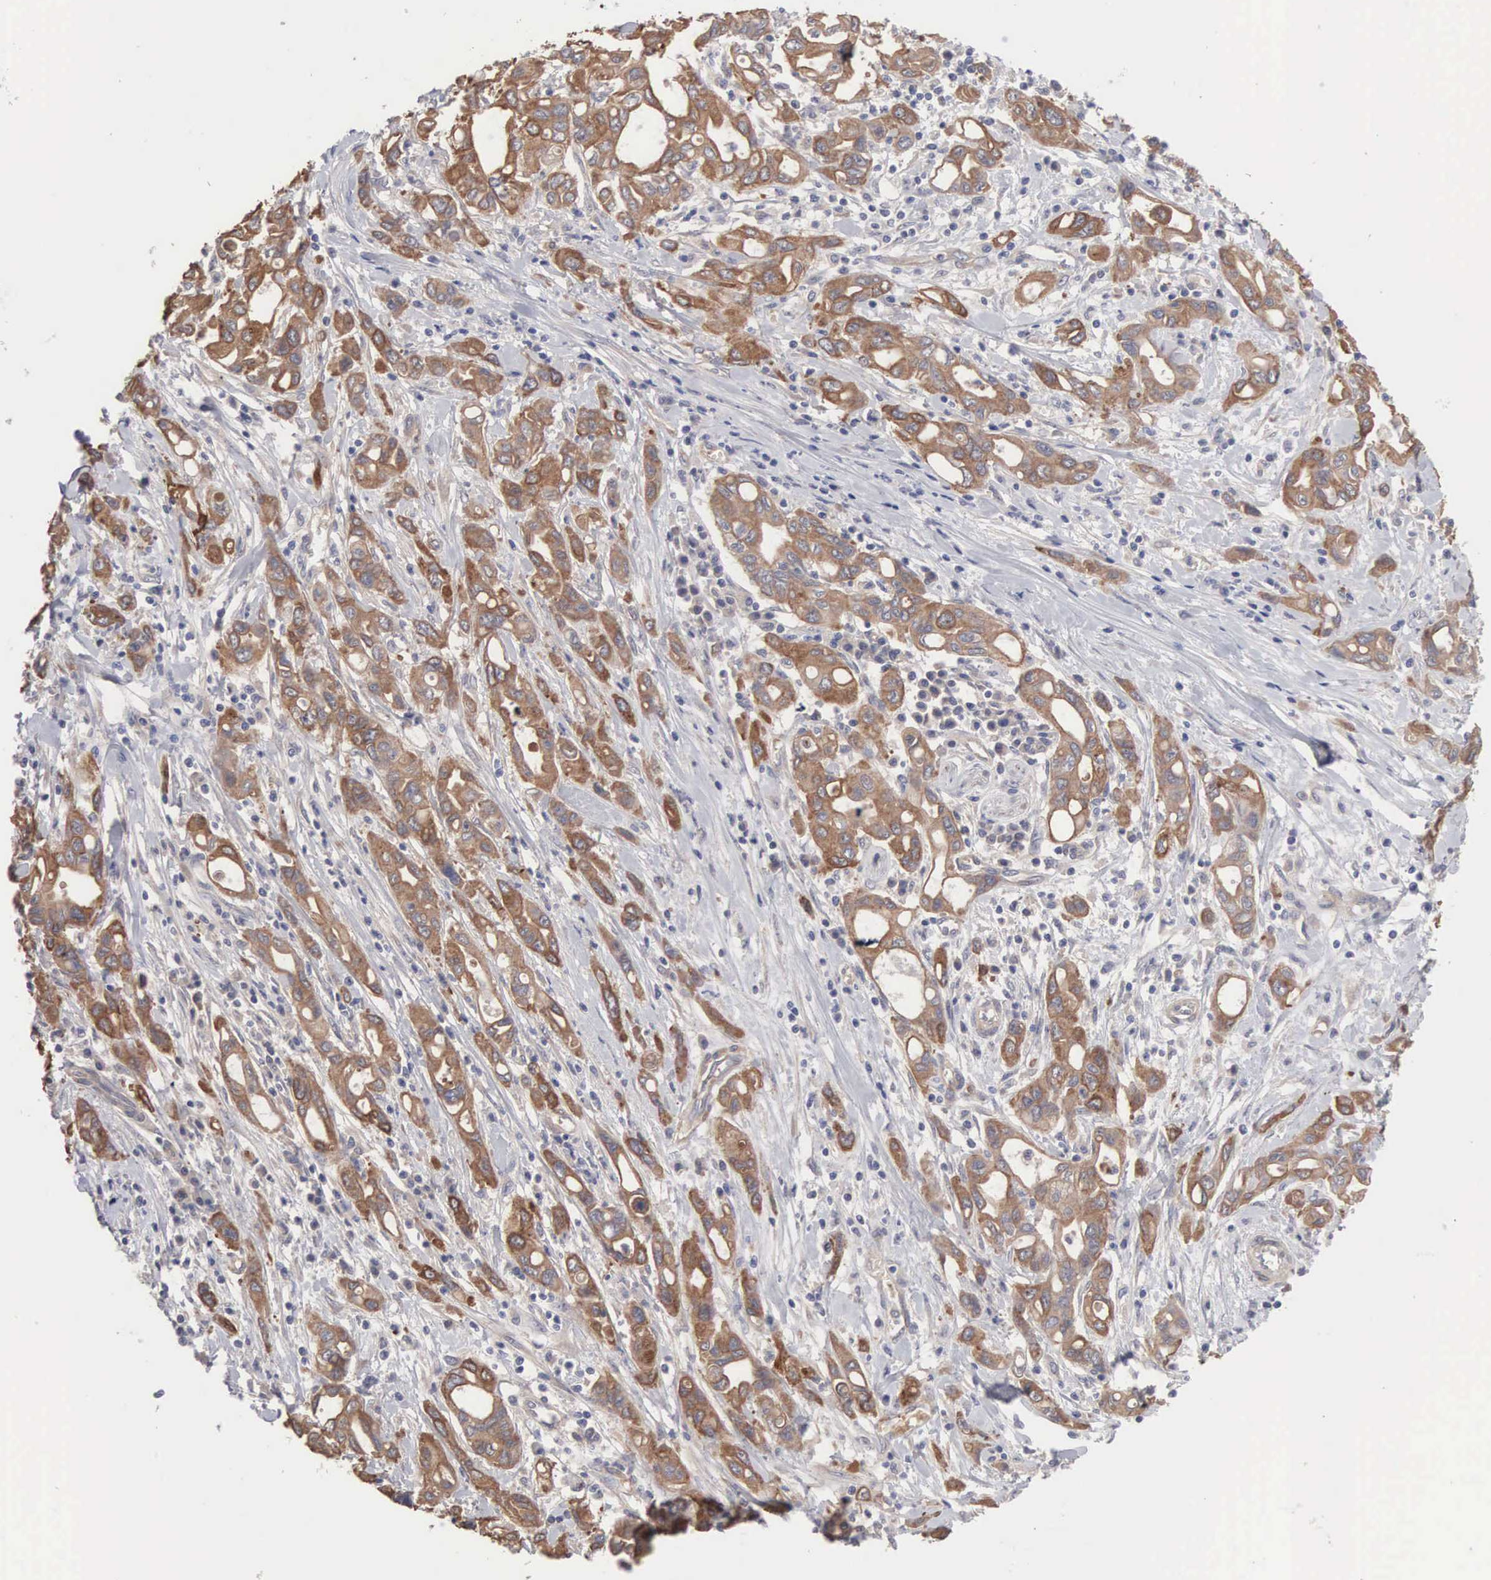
{"staining": {"intensity": "moderate", "quantity": ">75%", "location": "cytoplasmic/membranous"}, "tissue": "pancreatic cancer", "cell_type": "Tumor cells", "image_type": "cancer", "snomed": [{"axis": "morphology", "description": "Adenocarcinoma, NOS"}, {"axis": "topography", "description": "Pancreas"}], "caption": "Immunohistochemical staining of human adenocarcinoma (pancreatic) shows medium levels of moderate cytoplasmic/membranous protein expression in approximately >75% of tumor cells.", "gene": "INF2", "patient": {"sex": "female", "age": 57}}